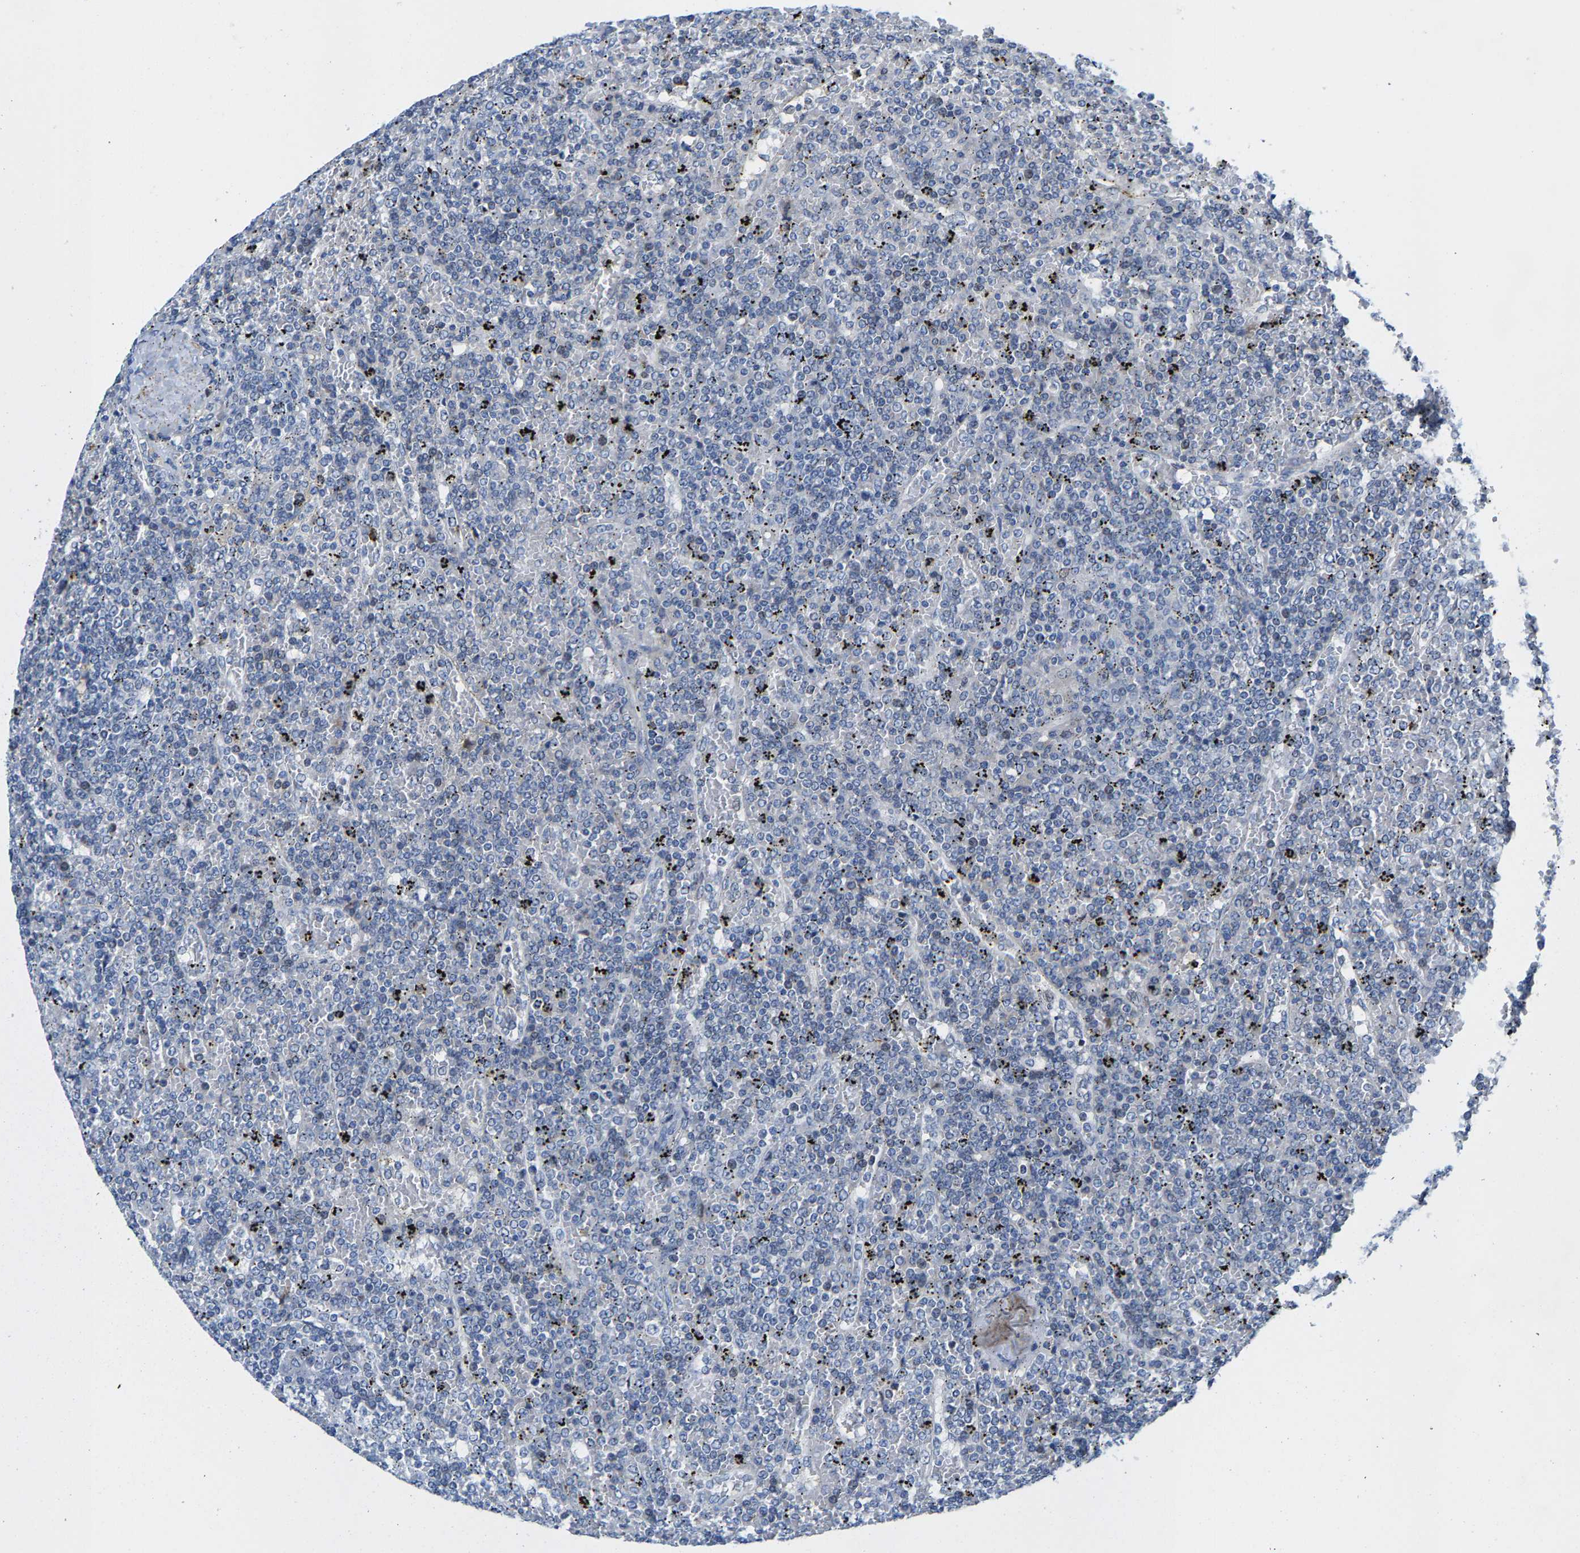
{"staining": {"intensity": "weak", "quantity": "<25%", "location": "cytoplasmic/membranous"}, "tissue": "lymphoma", "cell_type": "Tumor cells", "image_type": "cancer", "snomed": [{"axis": "morphology", "description": "Malignant lymphoma, non-Hodgkin's type, Low grade"}, {"axis": "topography", "description": "Spleen"}], "caption": "Tumor cells are negative for protein expression in human lymphoma. (DAB immunohistochemistry, high magnification).", "gene": "KLHL1", "patient": {"sex": "female", "age": 19}}